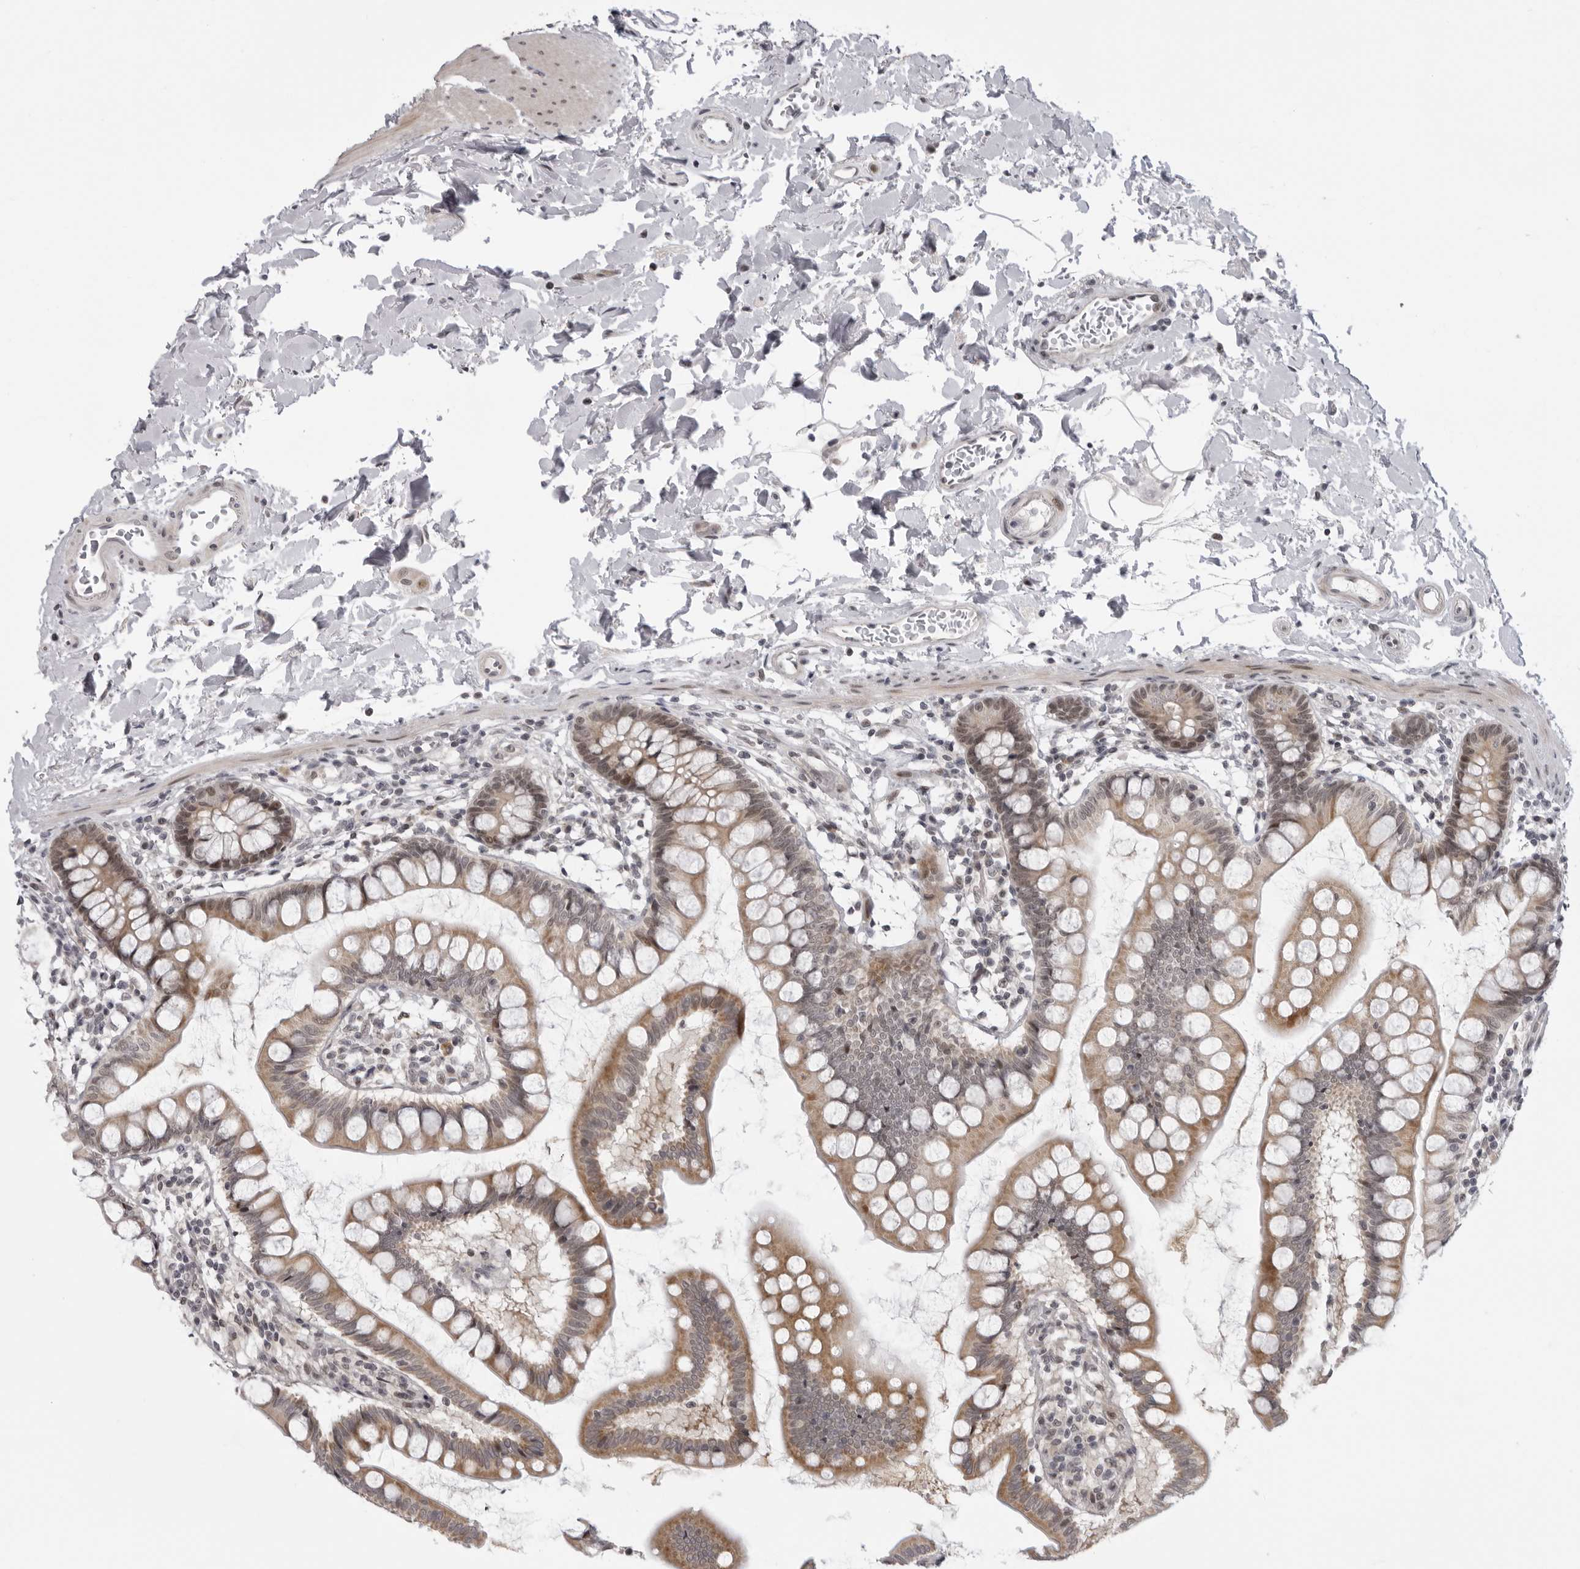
{"staining": {"intensity": "moderate", "quantity": ">75%", "location": "cytoplasmic/membranous,nuclear"}, "tissue": "small intestine", "cell_type": "Glandular cells", "image_type": "normal", "snomed": [{"axis": "morphology", "description": "Normal tissue, NOS"}, {"axis": "topography", "description": "Small intestine"}], "caption": "This is an image of immunohistochemistry (IHC) staining of normal small intestine, which shows moderate positivity in the cytoplasmic/membranous,nuclear of glandular cells.", "gene": "ALPK2", "patient": {"sex": "female", "age": 84}}